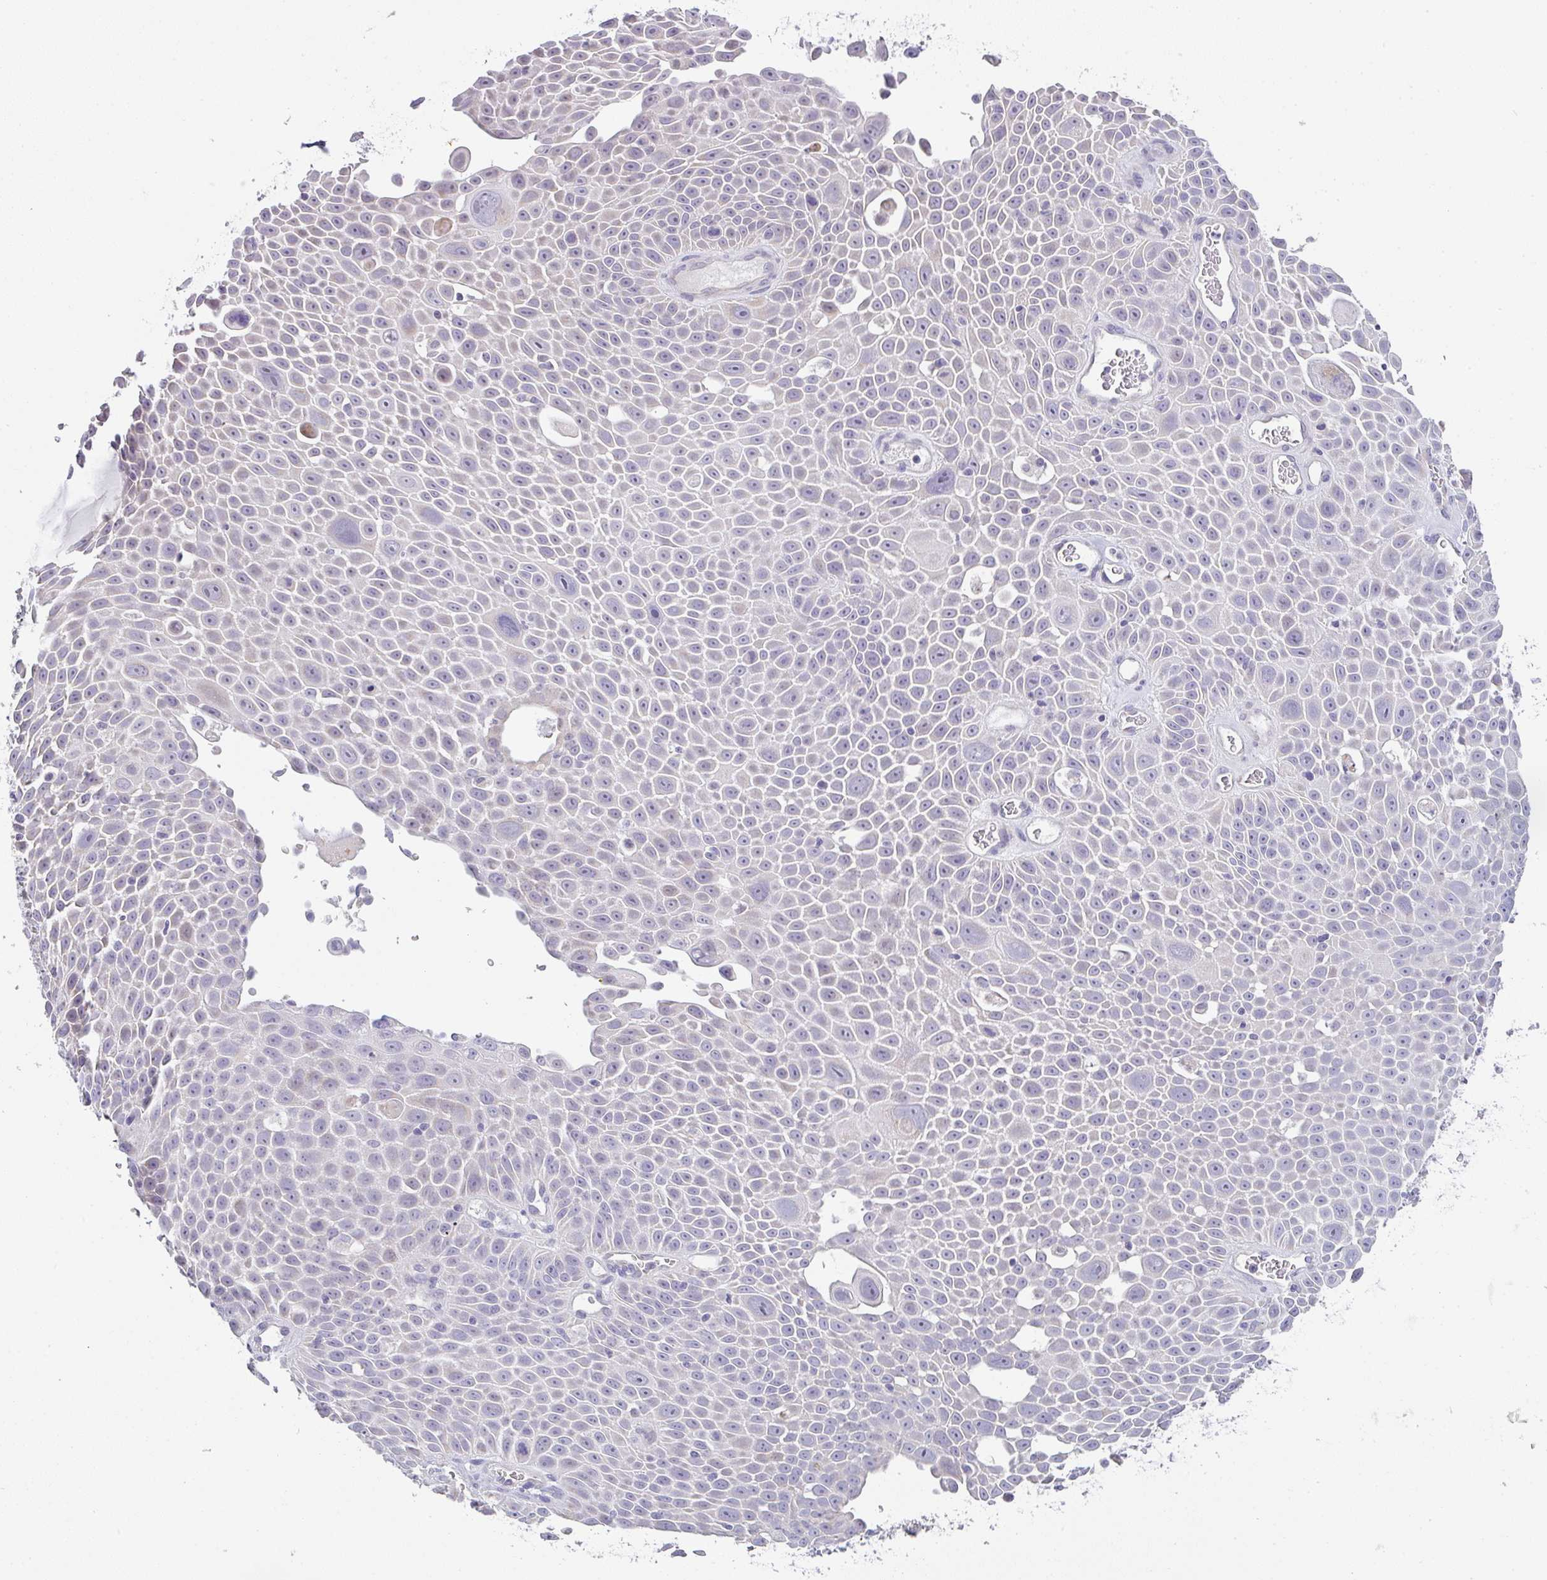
{"staining": {"intensity": "weak", "quantity": "<25%", "location": "cytoplasmic/membranous"}, "tissue": "lung cancer", "cell_type": "Tumor cells", "image_type": "cancer", "snomed": [{"axis": "morphology", "description": "Squamous cell carcinoma, NOS"}, {"axis": "morphology", "description": "Squamous cell carcinoma, metastatic, NOS"}, {"axis": "topography", "description": "Lymph node"}, {"axis": "topography", "description": "Lung"}], "caption": "A high-resolution micrograph shows immunohistochemistry staining of lung cancer (squamous cell carcinoma), which displays no significant positivity in tumor cells. (Stains: DAB IHC with hematoxylin counter stain, Microscopy: brightfield microscopy at high magnification).", "gene": "CACNA1S", "patient": {"sex": "female", "age": 62}}